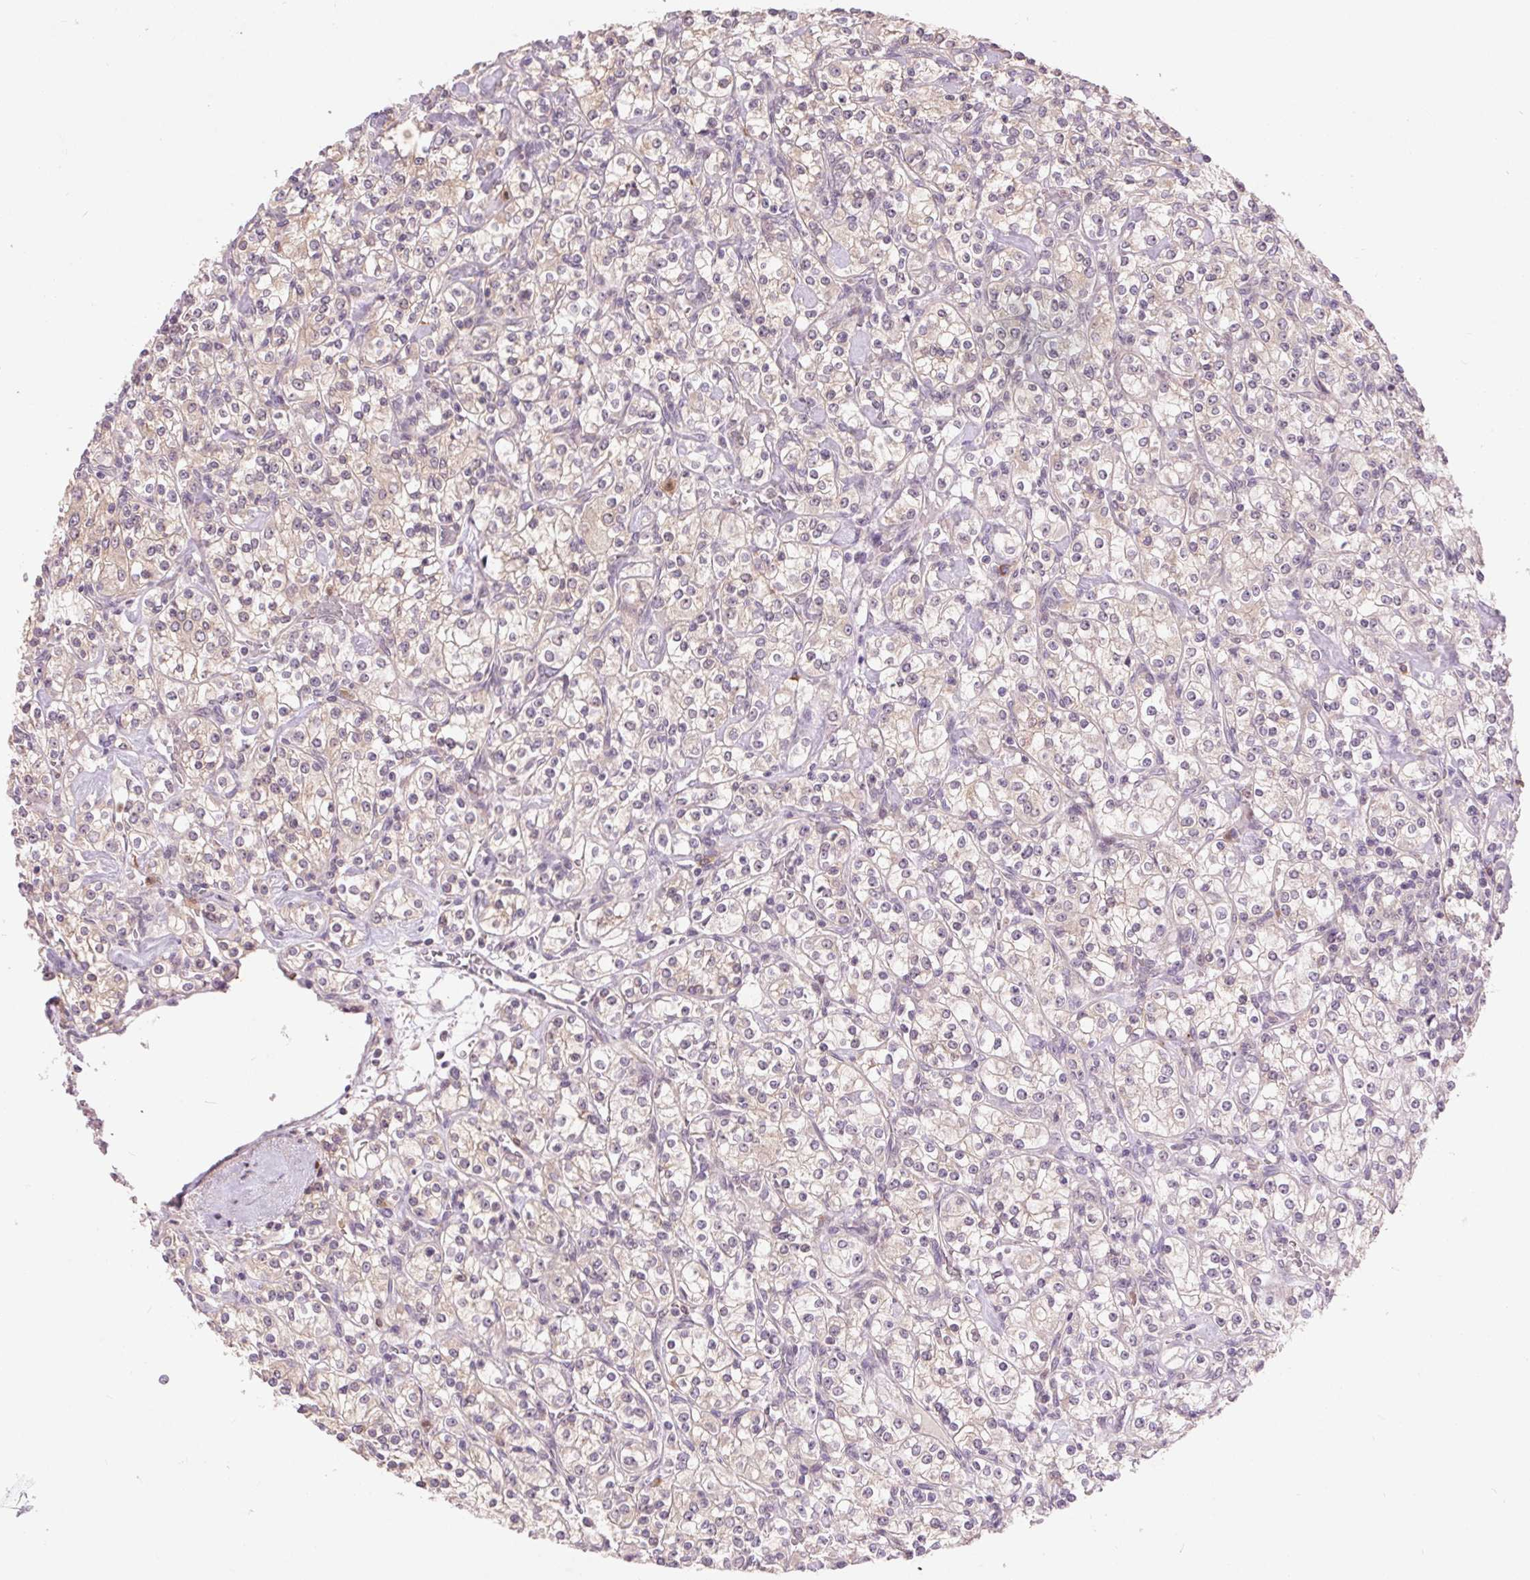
{"staining": {"intensity": "negative", "quantity": "none", "location": "none"}, "tissue": "renal cancer", "cell_type": "Tumor cells", "image_type": "cancer", "snomed": [{"axis": "morphology", "description": "Adenocarcinoma, NOS"}, {"axis": "topography", "description": "Kidney"}], "caption": "This is an immunohistochemistry photomicrograph of renal cancer. There is no expression in tumor cells.", "gene": "RANBP3L", "patient": {"sex": "male", "age": 77}}